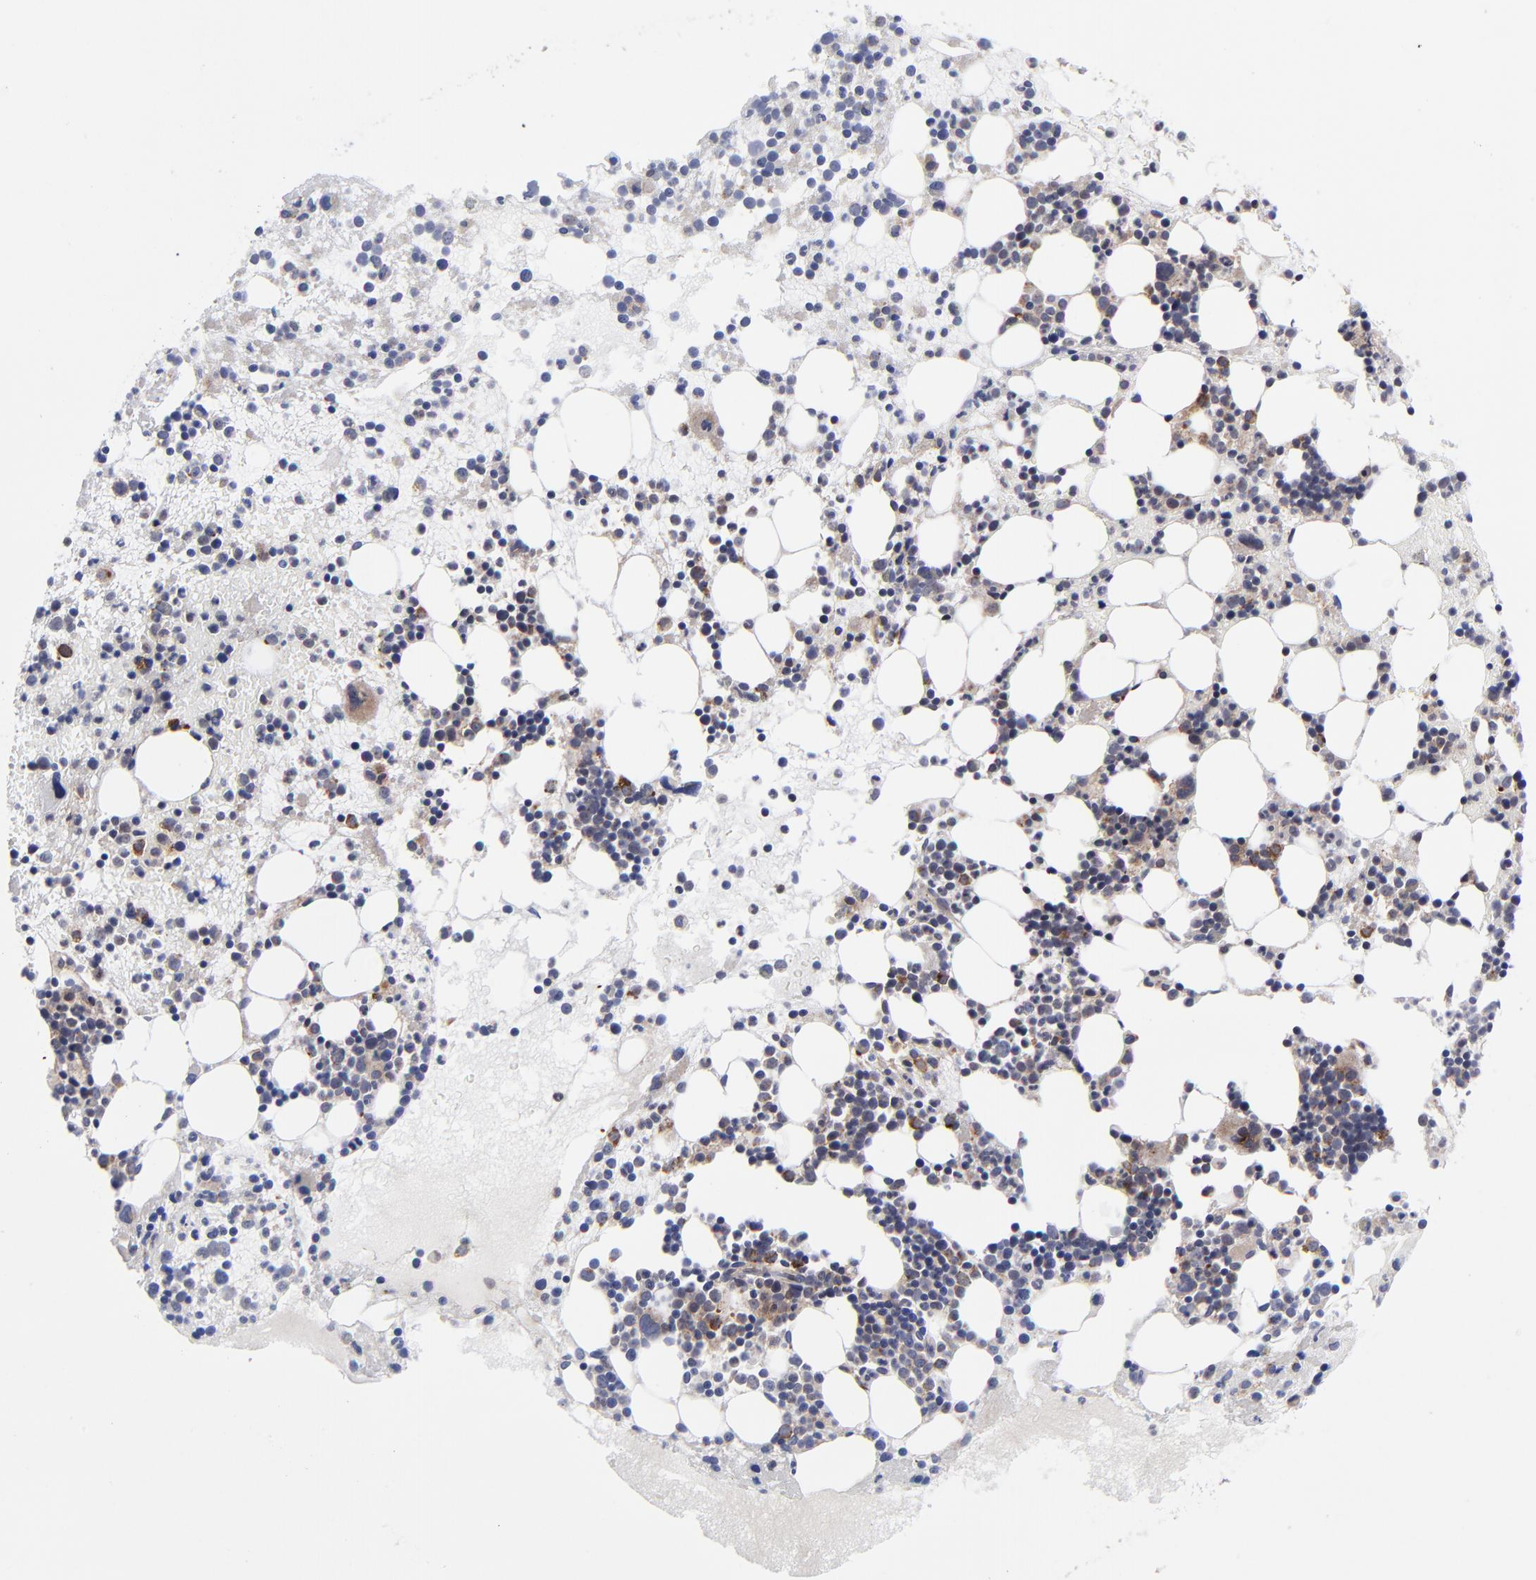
{"staining": {"intensity": "moderate", "quantity": ">75%", "location": "cytoplasmic/membranous,nuclear"}, "tissue": "bone marrow", "cell_type": "Hematopoietic cells", "image_type": "normal", "snomed": [{"axis": "morphology", "description": "Normal tissue, NOS"}, {"axis": "topography", "description": "Bone marrow"}], "caption": "Approximately >75% of hematopoietic cells in benign human bone marrow exhibit moderate cytoplasmic/membranous,nuclear protein positivity as visualized by brown immunohistochemical staining.", "gene": "UBE2L6", "patient": {"sex": "male", "age": 15}}